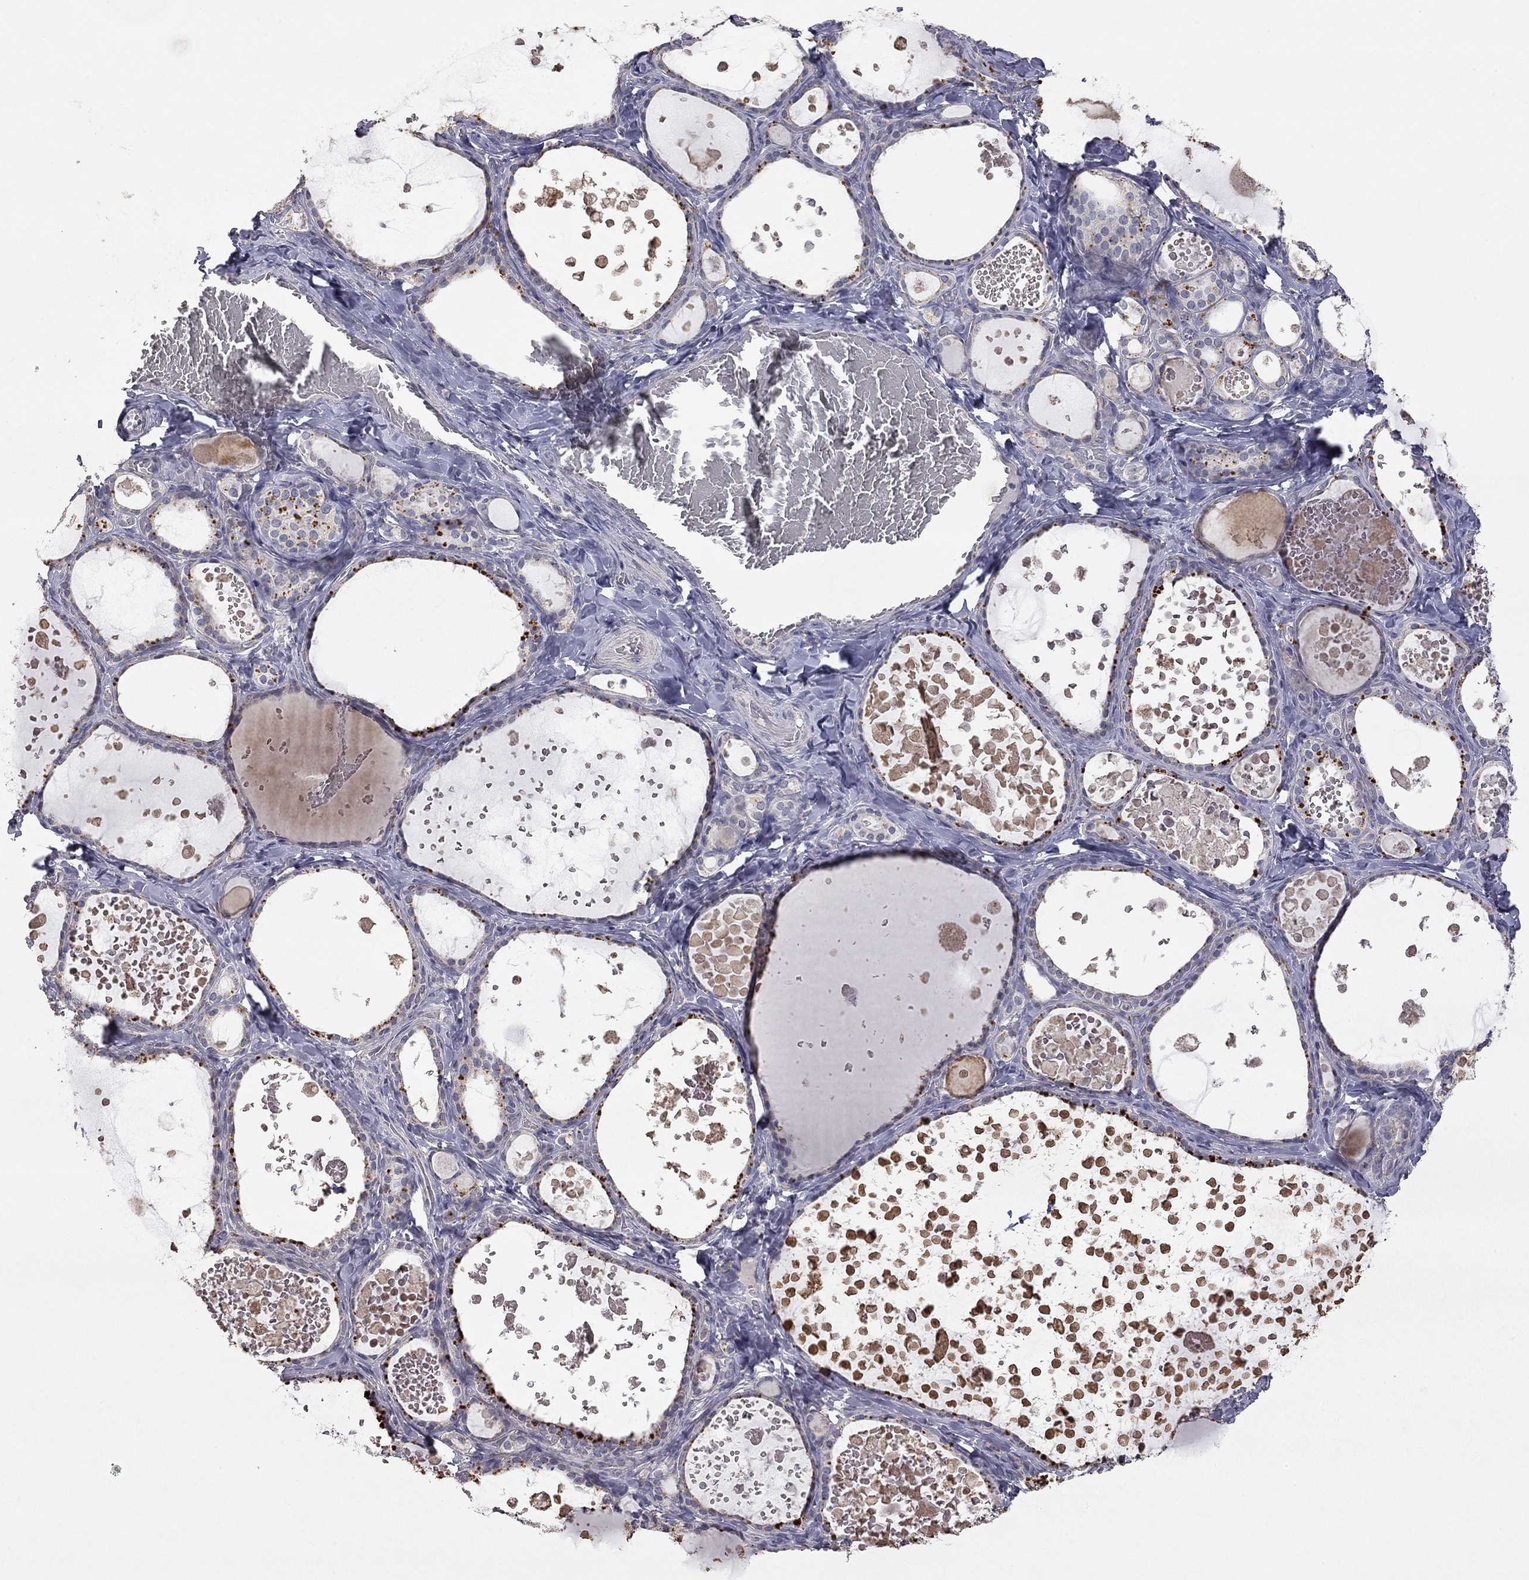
{"staining": {"intensity": "negative", "quantity": "none", "location": "none"}, "tissue": "thyroid gland", "cell_type": "Glandular cells", "image_type": "normal", "snomed": [{"axis": "morphology", "description": "Normal tissue, NOS"}, {"axis": "topography", "description": "Thyroid gland"}], "caption": "Unremarkable thyroid gland was stained to show a protein in brown. There is no significant staining in glandular cells.", "gene": "SYT12", "patient": {"sex": "female", "age": 56}}